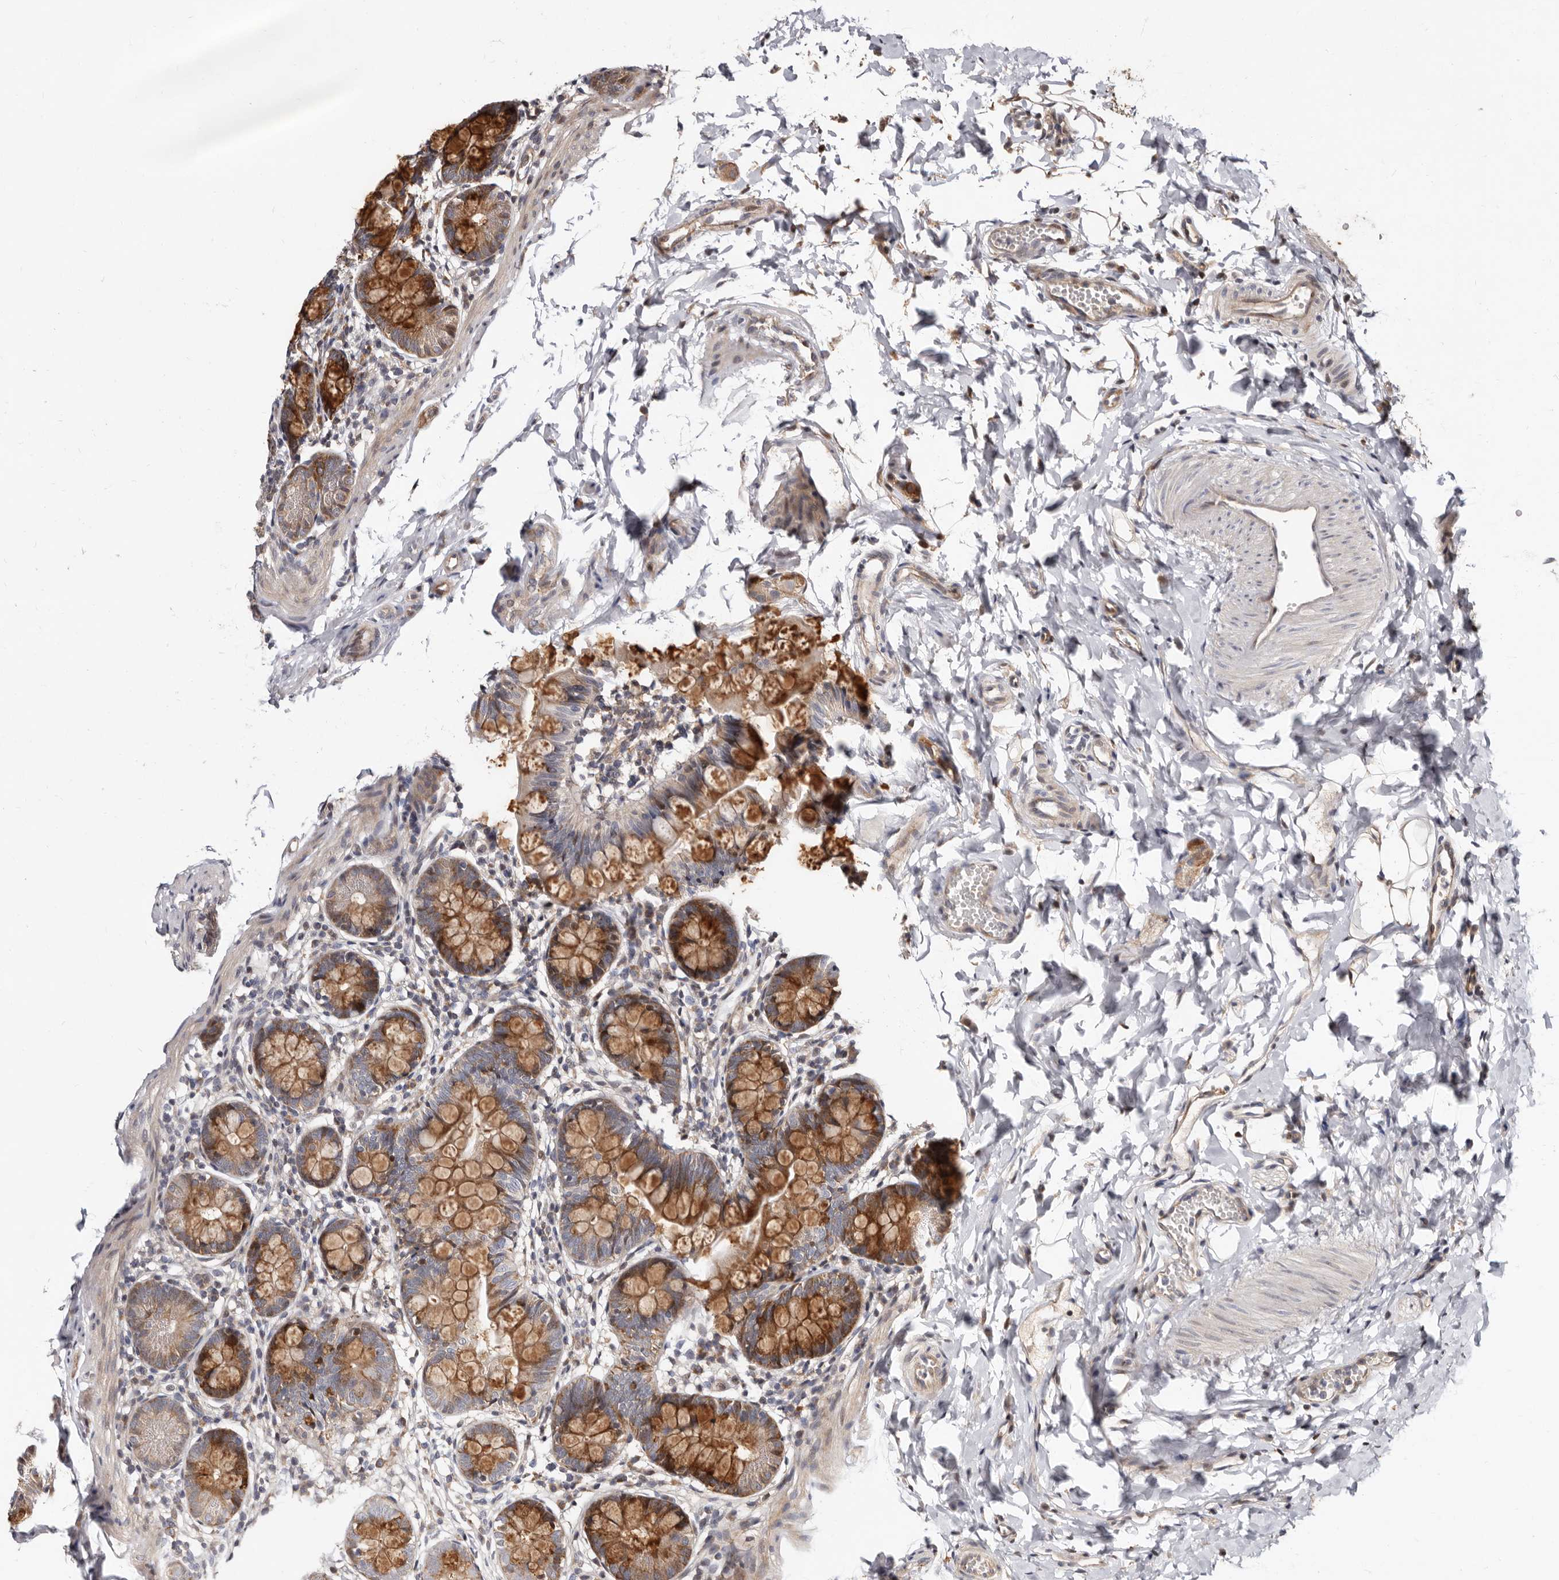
{"staining": {"intensity": "moderate", "quantity": ">75%", "location": "cytoplasmic/membranous"}, "tissue": "small intestine", "cell_type": "Glandular cells", "image_type": "normal", "snomed": [{"axis": "morphology", "description": "Normal tissue, NOS"}, {"axis": "topography", "description": "Small intestine"}], "caption": "High-magnification brightfield microscopy of normal small intestine stained with DAB (3,3'-diaminobenzidine) (brown) and counterstained with hematoxylin (blue). glandular cells exhibit moderate cytoplasmic/membranous staining is present in about>75% of cells.", "gene": "WEE2", "patient": {"sex": "male", "age": 7}}